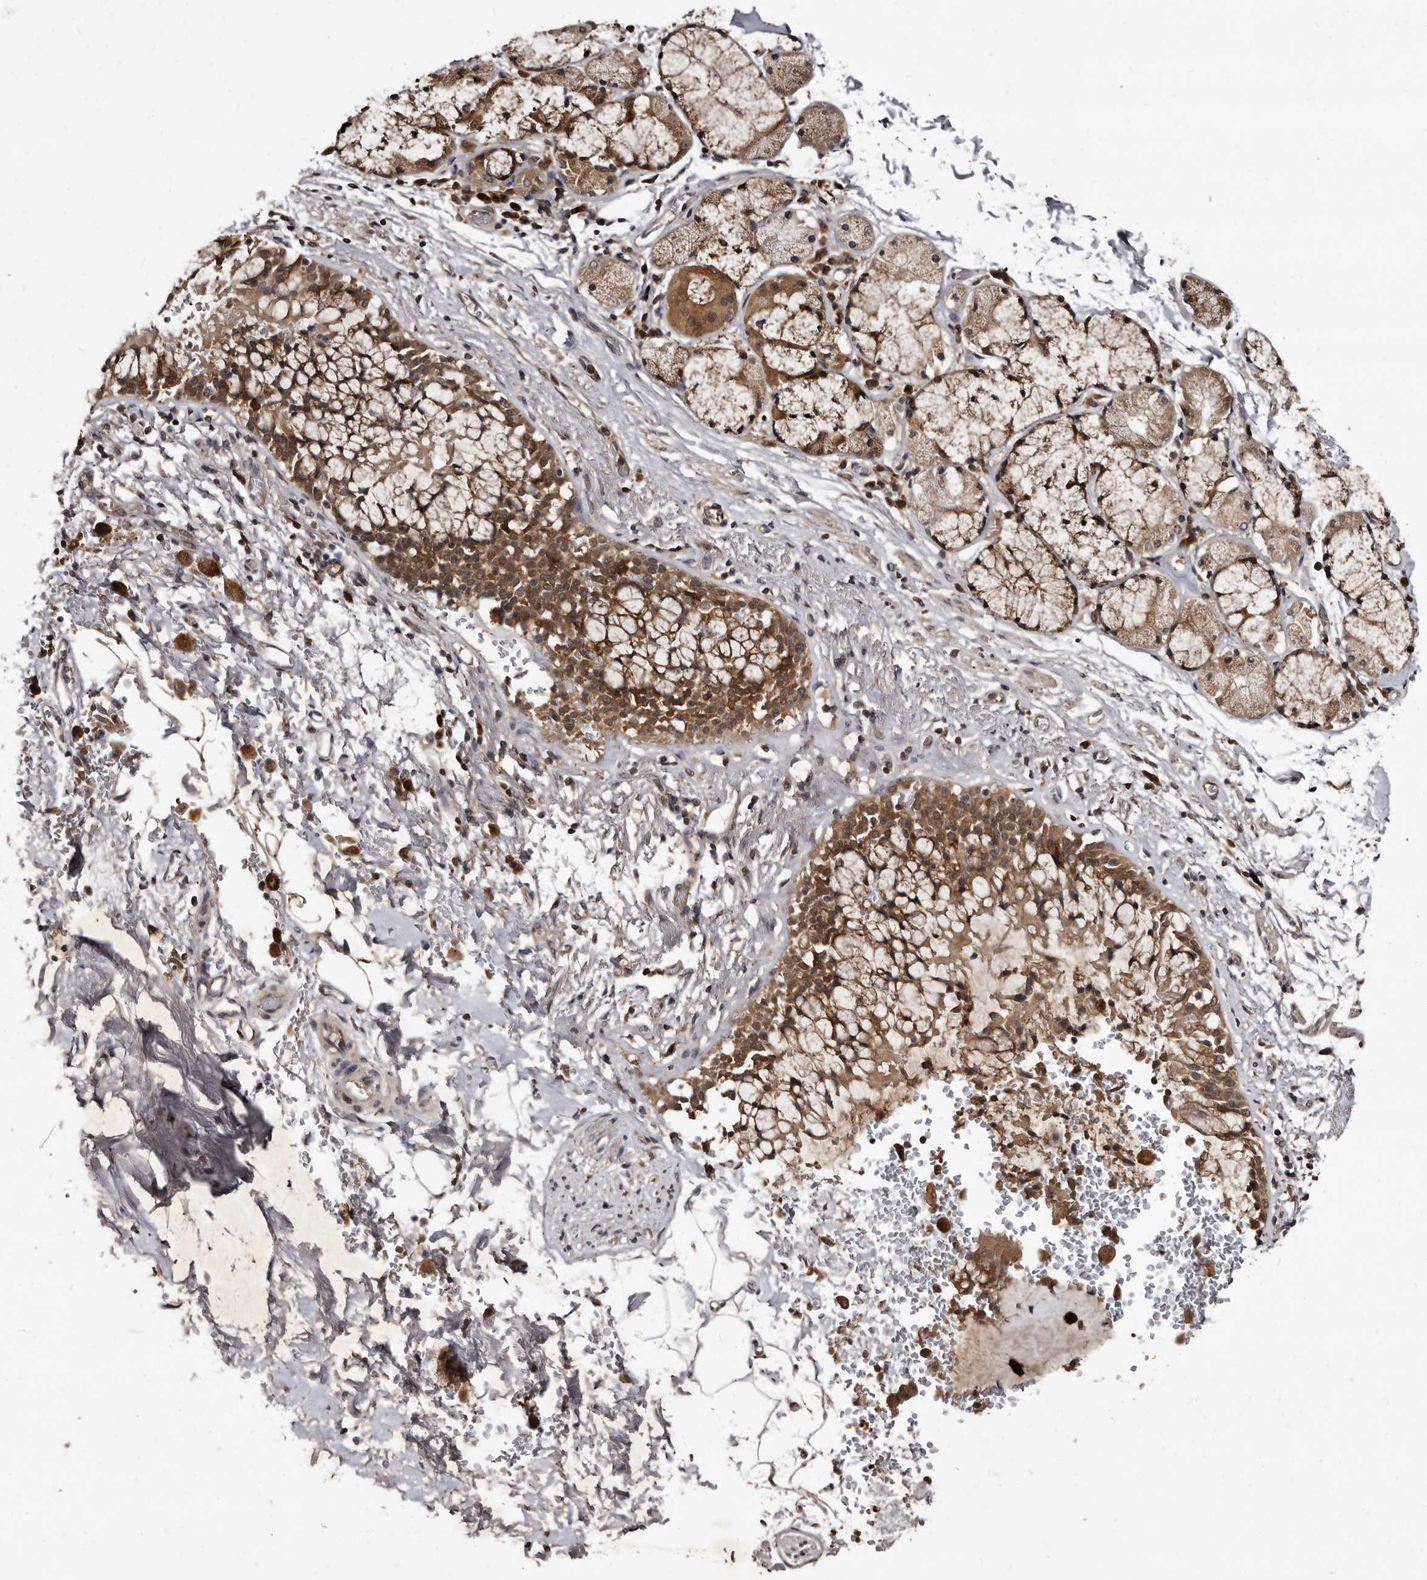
{"staining": {"intensity": "moderate", "quantity": ">75%", "location": "cytoplasmic/membranous"}, "tissue": "bronchus", "cell_type": "Respiratory epithelial cells", "image_type": "normal", "snomed": [{"axis": "morphology", "description": "Normal tissue, NOS"}, {"axis": "morphology", "description": "Inflammation, NOS"}, {"axis": "topography", "description": "Cartilage tissue"}, {"axis": "topography", "description": "Bronchus"}, {"axis": "topography", "description": "Lung"}], "caption": "Immunohistochemistry (IHC) (DAB (3,3'-diaminobenzidine)) staining of unremarkable human bronchus shows moderate cytoplasmic/membranous protein positivity in about >75% of respiratory epithelial cells.", "gene": "PMVK", "patient": {"sex": "female", "age": 64}}